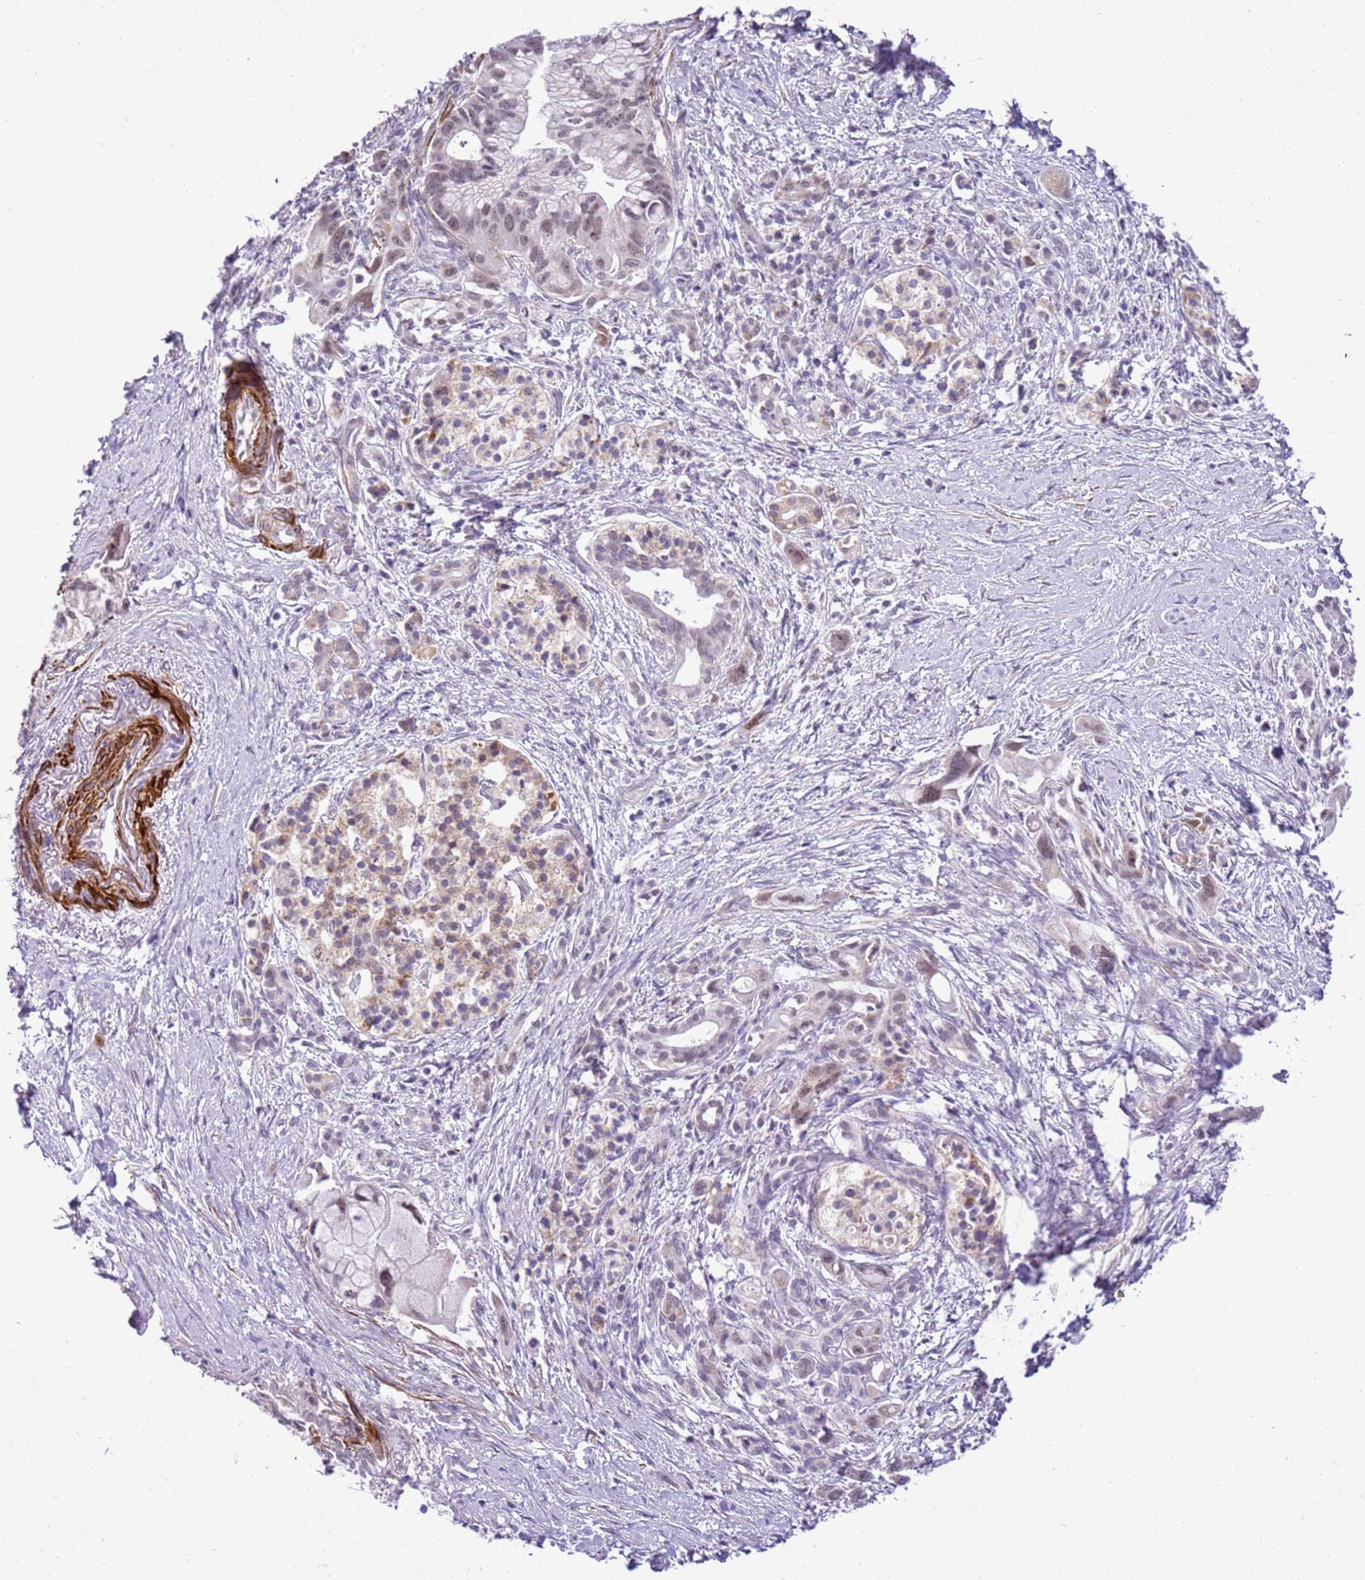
{"staining": {"intensity": "weak", "quantity": "<25%", "location": "nuclear"}, "tissue": "pancreatic cancer", "cell_type": "Tumor cells", "image_type": "cancer", "snomed": [{"axis": "morphology", "description": "Adenocarcinoma, NOS"}, {"axis": "topography", "description": "Pancreas"}], "caption": "A histopathology image of pancreatic cancer stained for a protein reveals no brown staining in tumor cells.", "gene": "SMIM4", "patient": {"sex": "male", "age": 68}}